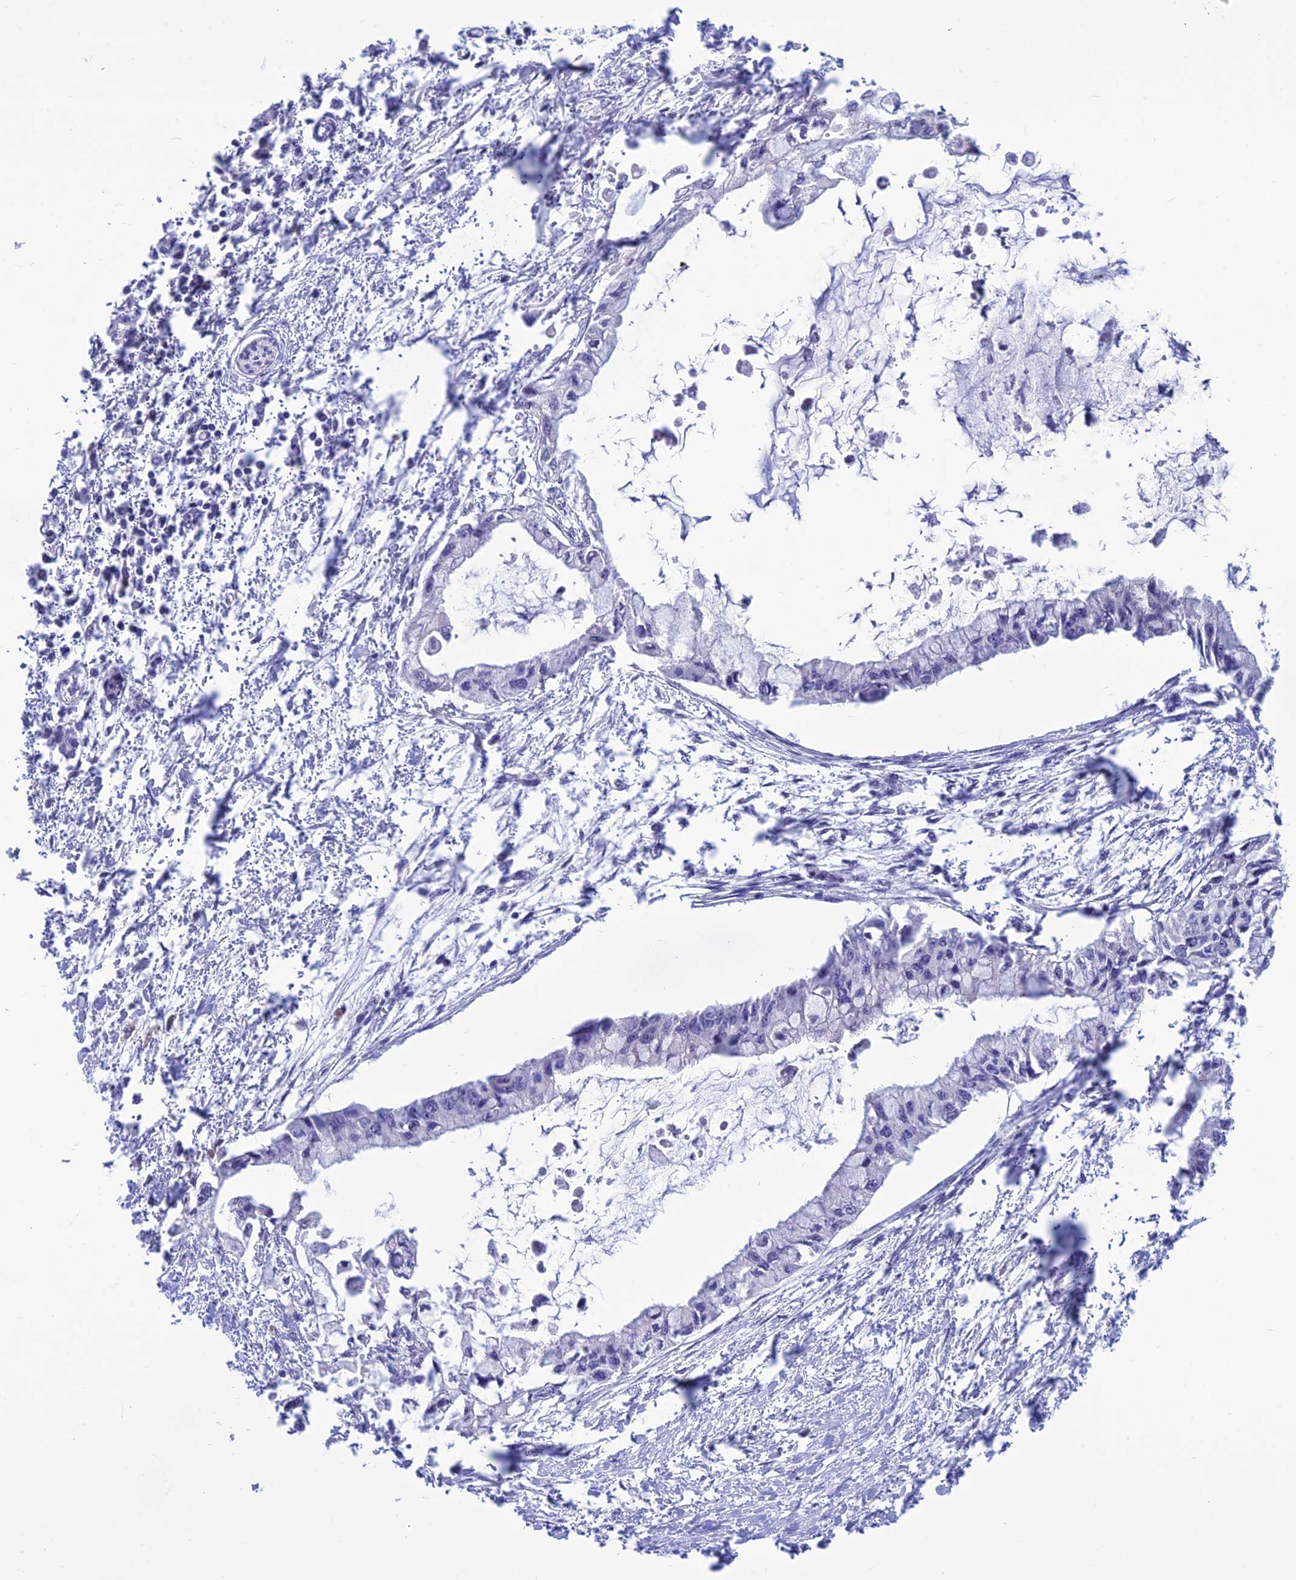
{"staining": {"intensity": "negative", "quantity": "none", "location": "none"}, "tissue": "pancreatic cancer", "cell_type": "Tumor cells", "image_type": "cancer", "snomed": [{"axis": "morphology", "description": "Adenocarcinoma, NOS"}, {"axis": "topography", "description": "Pancreas"}], "caption": "The photomicrograph displays no significant staining in tumor cells of pancreatic adenocarcinoma.", "gene": "BHMT2", "patient": {"sex": "male", "age": 48}}